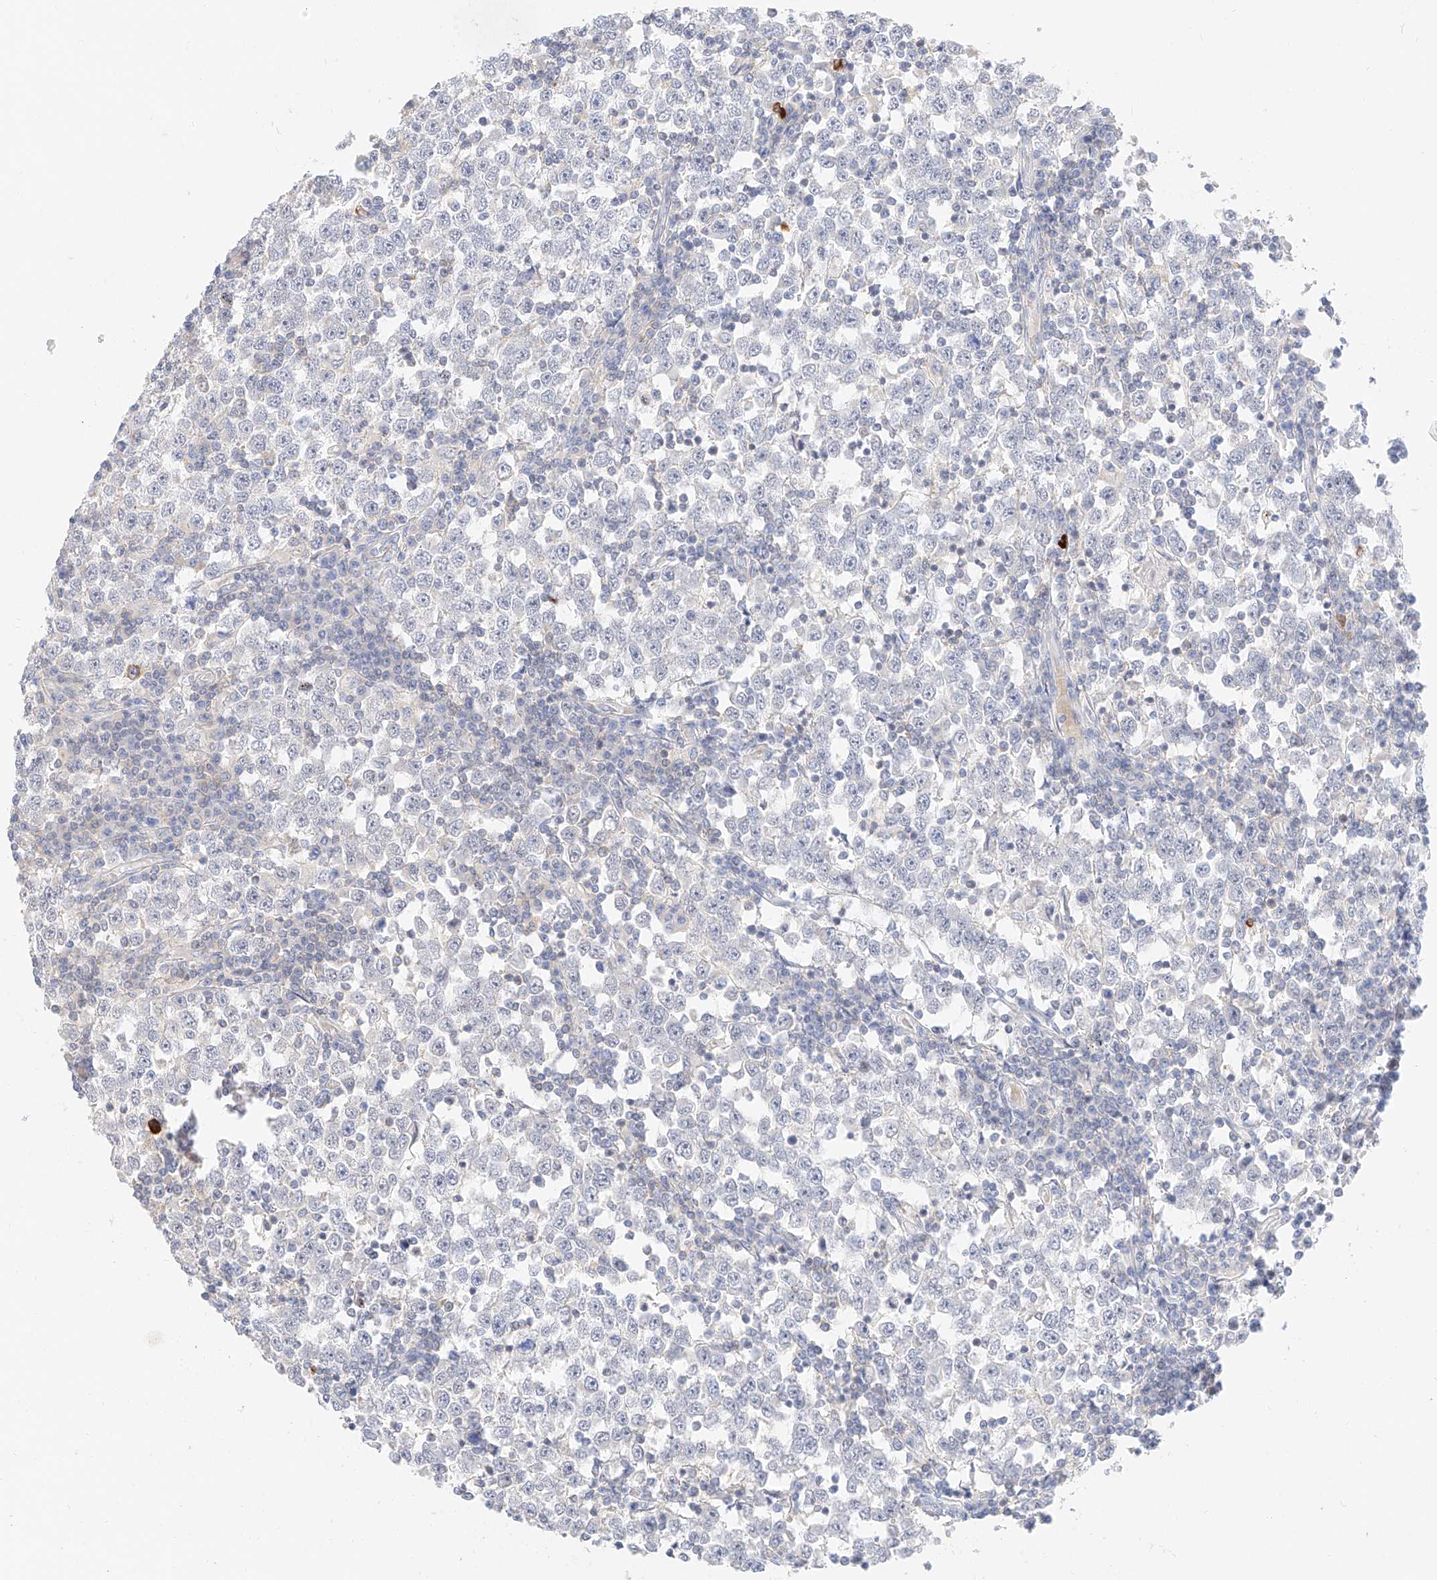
{"staining": {"intensity": "negative", "quantity": "none", "location": "none"}, "tissue": "testis cancer", "cell_type": "Tumor cells", "image_type": "cancer", "snomed": [{"axis": "morphology", "description": "Seminoma, NOS"}, {"axis": "topography", "description": "Testis"}], "caption": "Immunohistochemistry (IHC) of testis cancer displays no staining in tumor cells. (DAB immunohistochemistry, high magnification).", "gene": "CDCP2", "patient": {"sex": "male", "age": 65}}